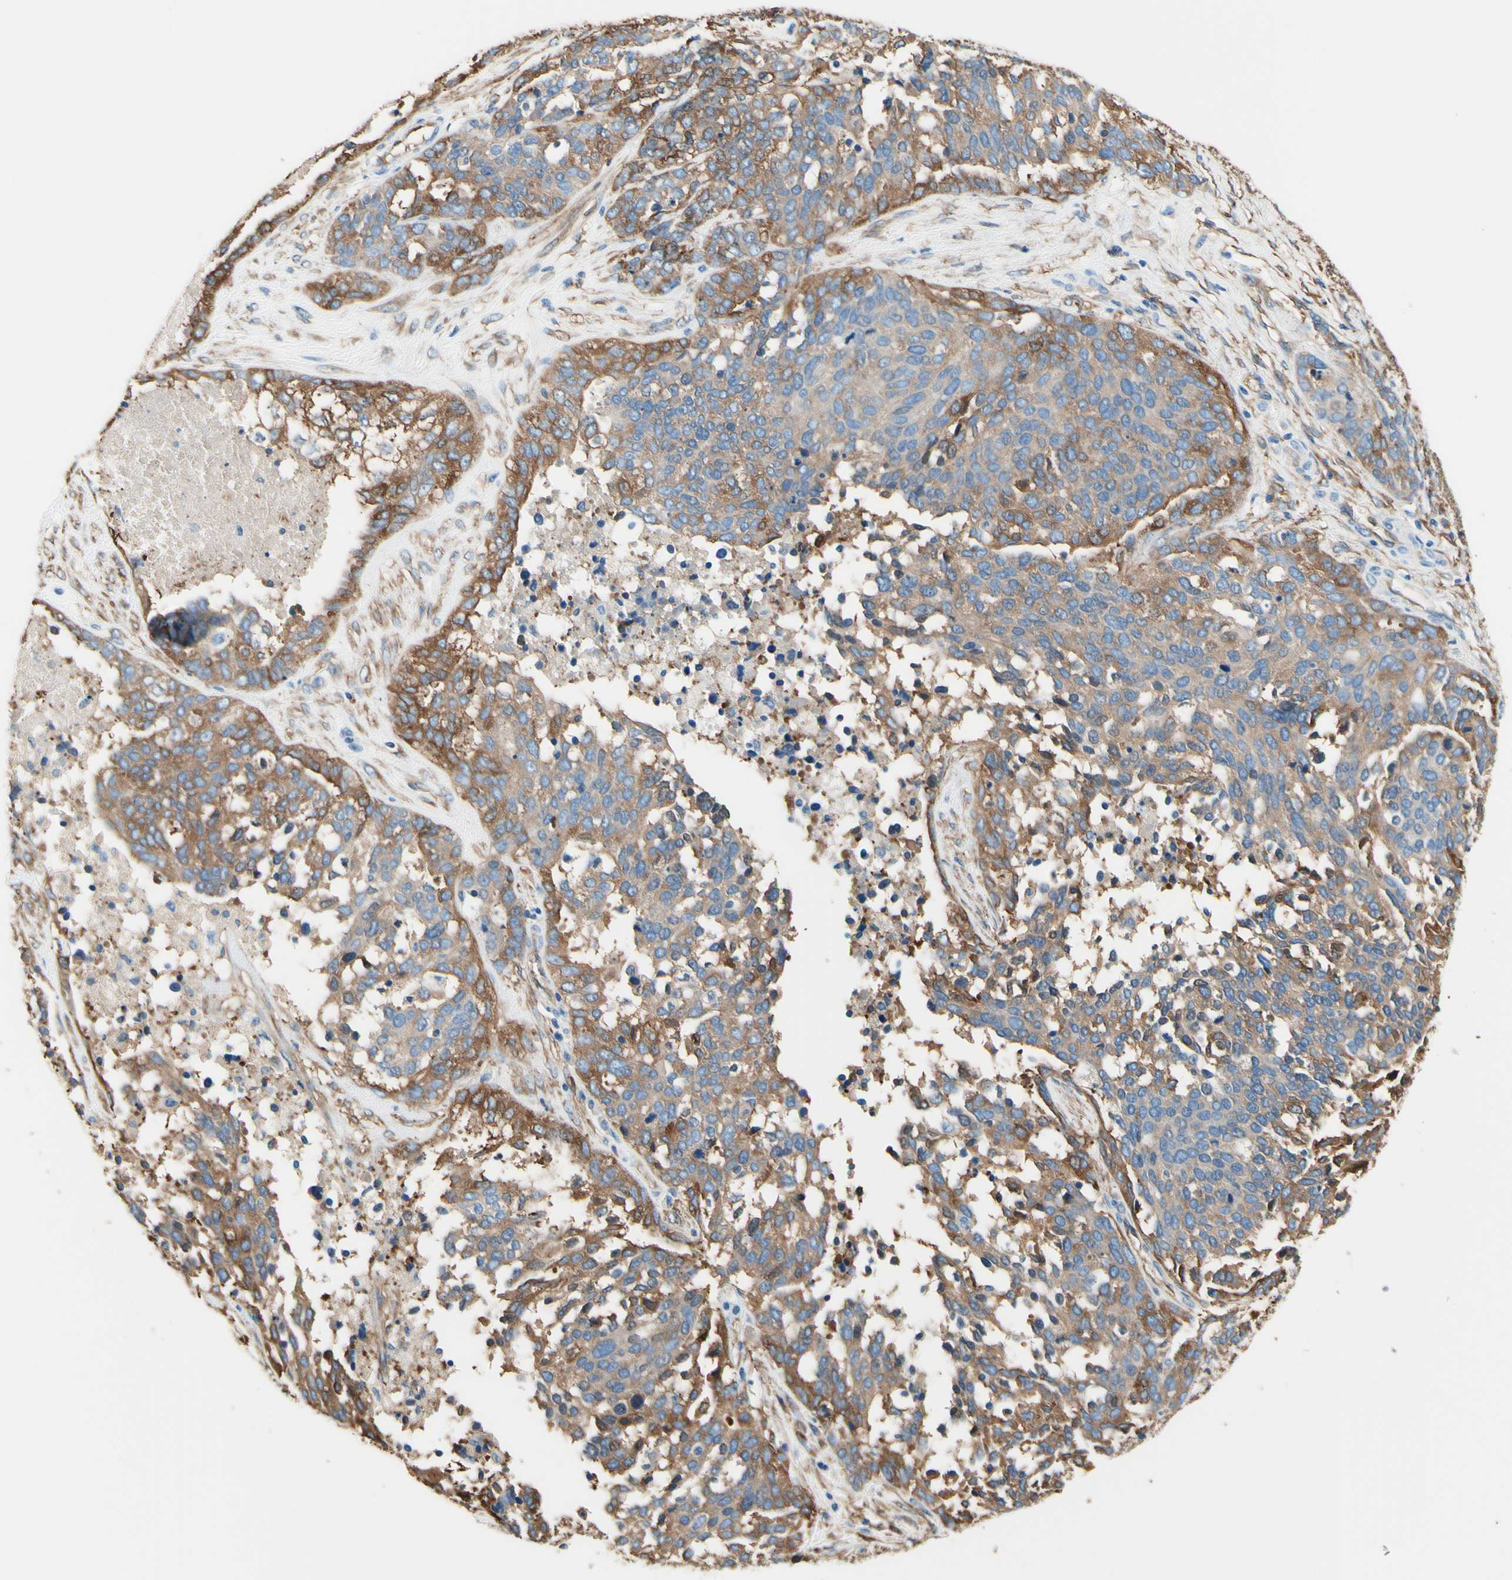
{"staining": {"intensity": "moderate", "quantity": ">75%", "location": "cytoplasmic/membranous"}, "tissue": "ovarian cancer", "cell_type": "Tumor cells", "image_type": "cancer", "snomed": [{"axis": "morphology", "description": "Cystadenocarcinoma, serous, NOS"}, {"axis": "topography", "description": "Ovary"}], "caption": "Immunohistochemistry (IHC) histopathology image of serous cystadenocarcinoma (ovarian) stained for a protein (brown), which demonstrates medium levels of moderate cytoplasmic/membranous expression in about >75% of tumor cells.", "gene": "DPYSL3", "patient": {"sex": "female", "age": 44}}